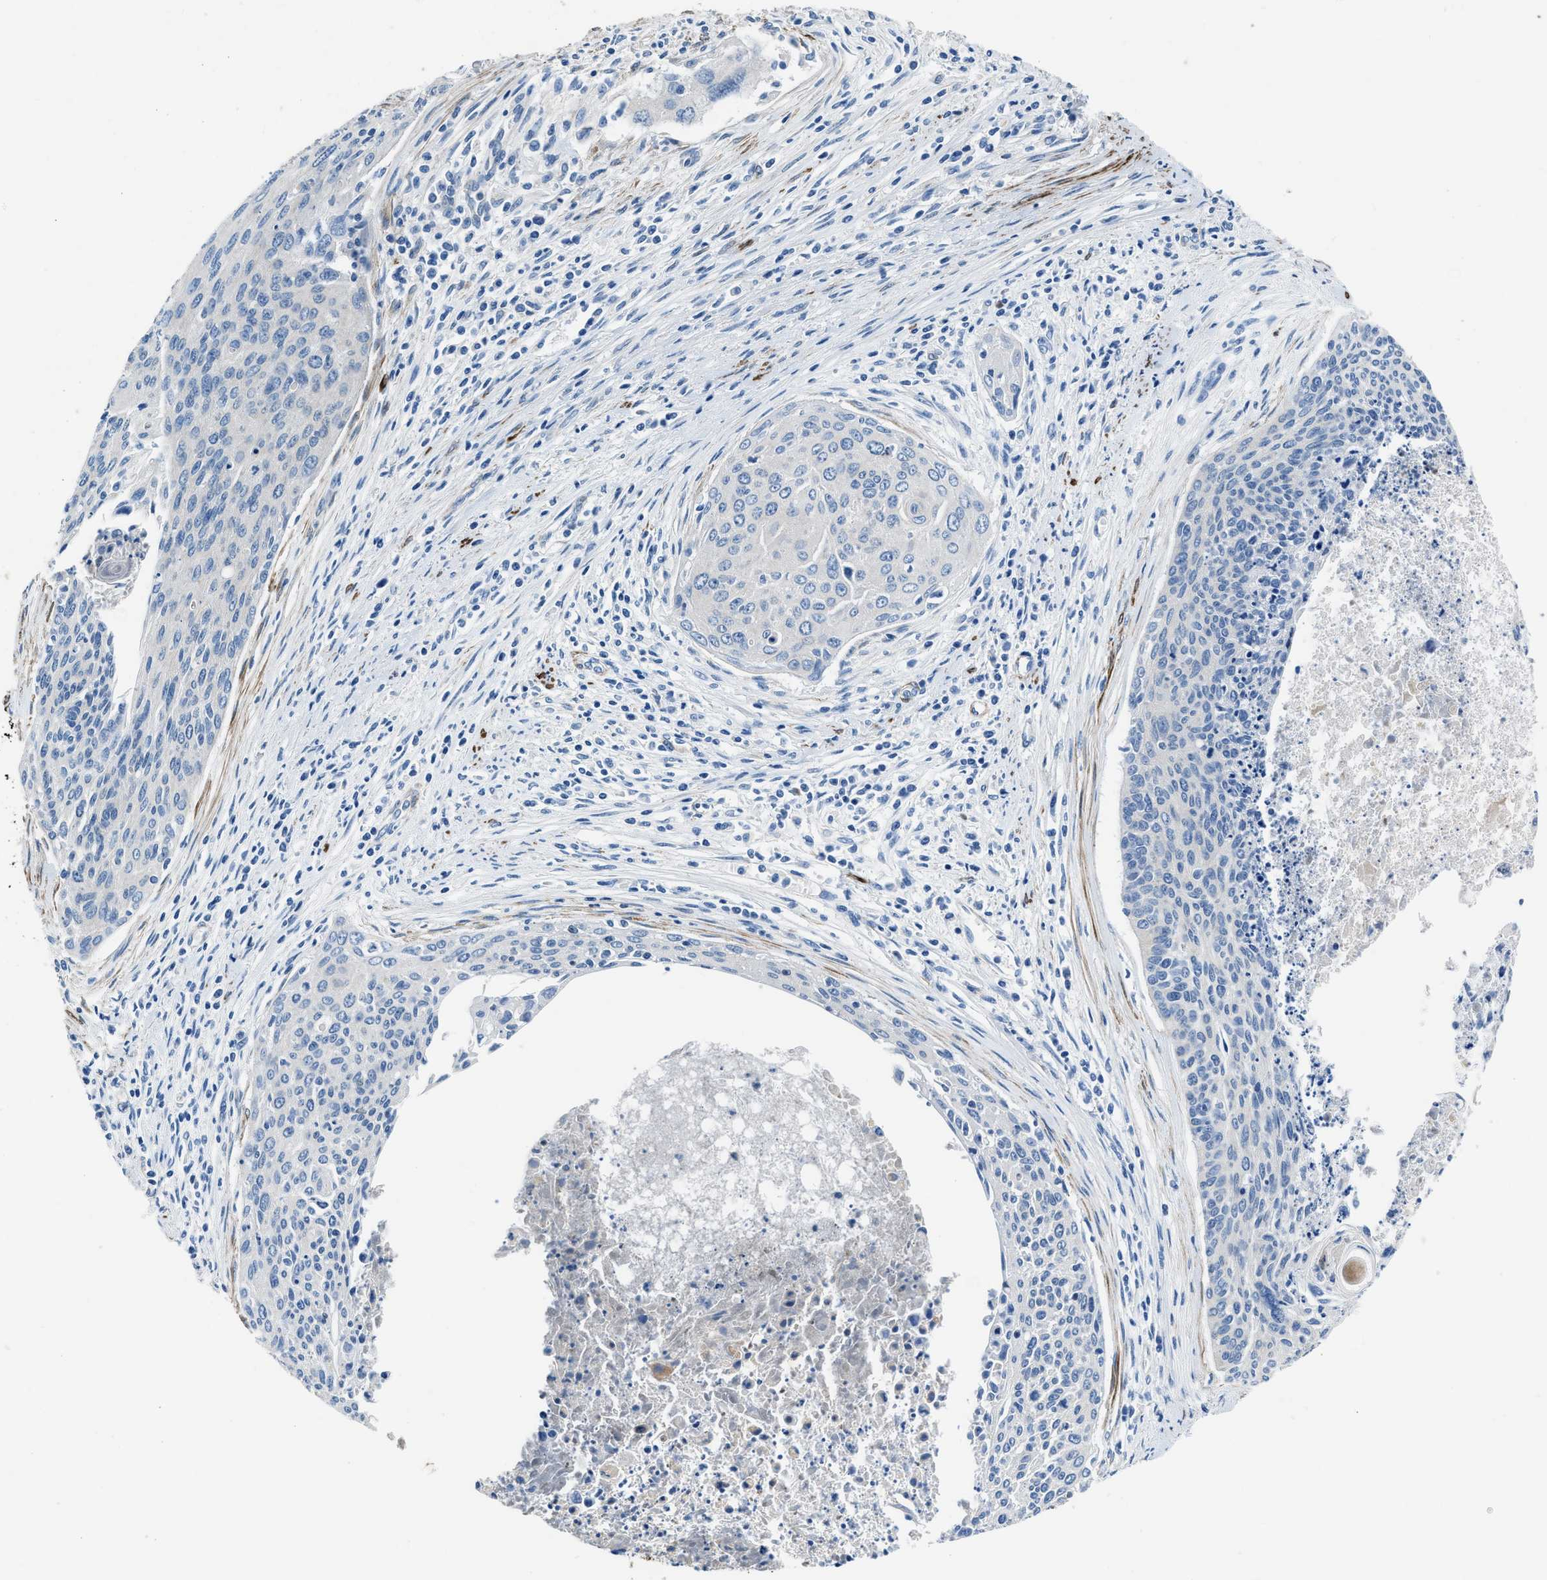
{"staining": {"intensity": "negative", "quantity": "none", "location": "none"}, "tissue": "cervical cancer", "cell_type": "Tumor cells", "image_type": "cancer", "snomed": [{"axis": "morphology", "description": "Squamous cell carcinoma, NOS"}, {"axis": "topography", "description": "Cervix"}], "caption": "Immunohistochemistry (IHC) of human cervical cancer exhibits no staining in tumor cells.", "gene": "LANCL2", "patient": {"sex": "female", "age": 55}}